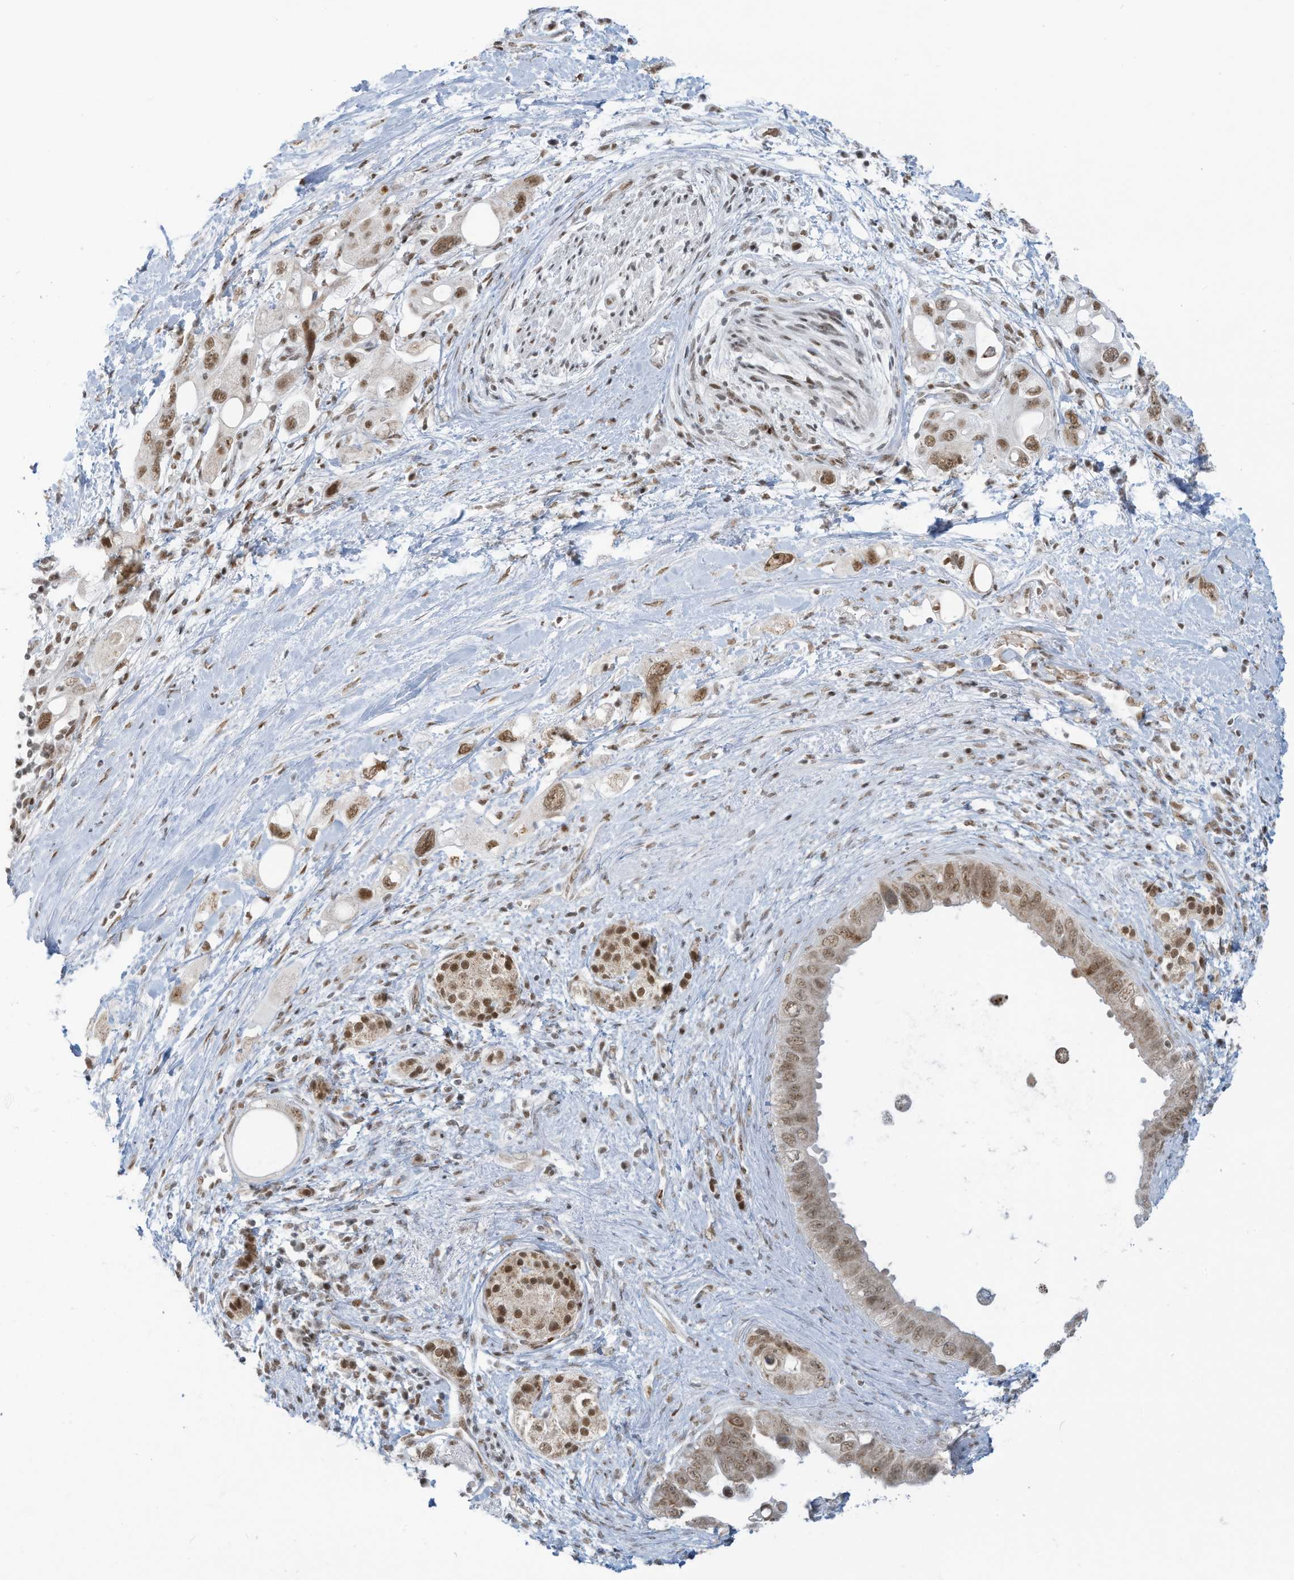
{"staining": {"intensity": "moderate", "quantity": ">75%", "location": "nuclear"}, "tissue": "pancreatic cancer", "cell_type": "Tumor cells", "image_type": "cancer", "snomed": [{"axis": "morphology", "description": "Adenocarcinoma, NOS"}, {"axis": "topography", "description": "Pancreas"}], "caption": "Moderate nuclear protein positivity is identified in about >75% of tumor cells in adenocarcinoma (pancreatic).", "gene": "ECT2L", "patient": {"sex": "female", "age": 56}}